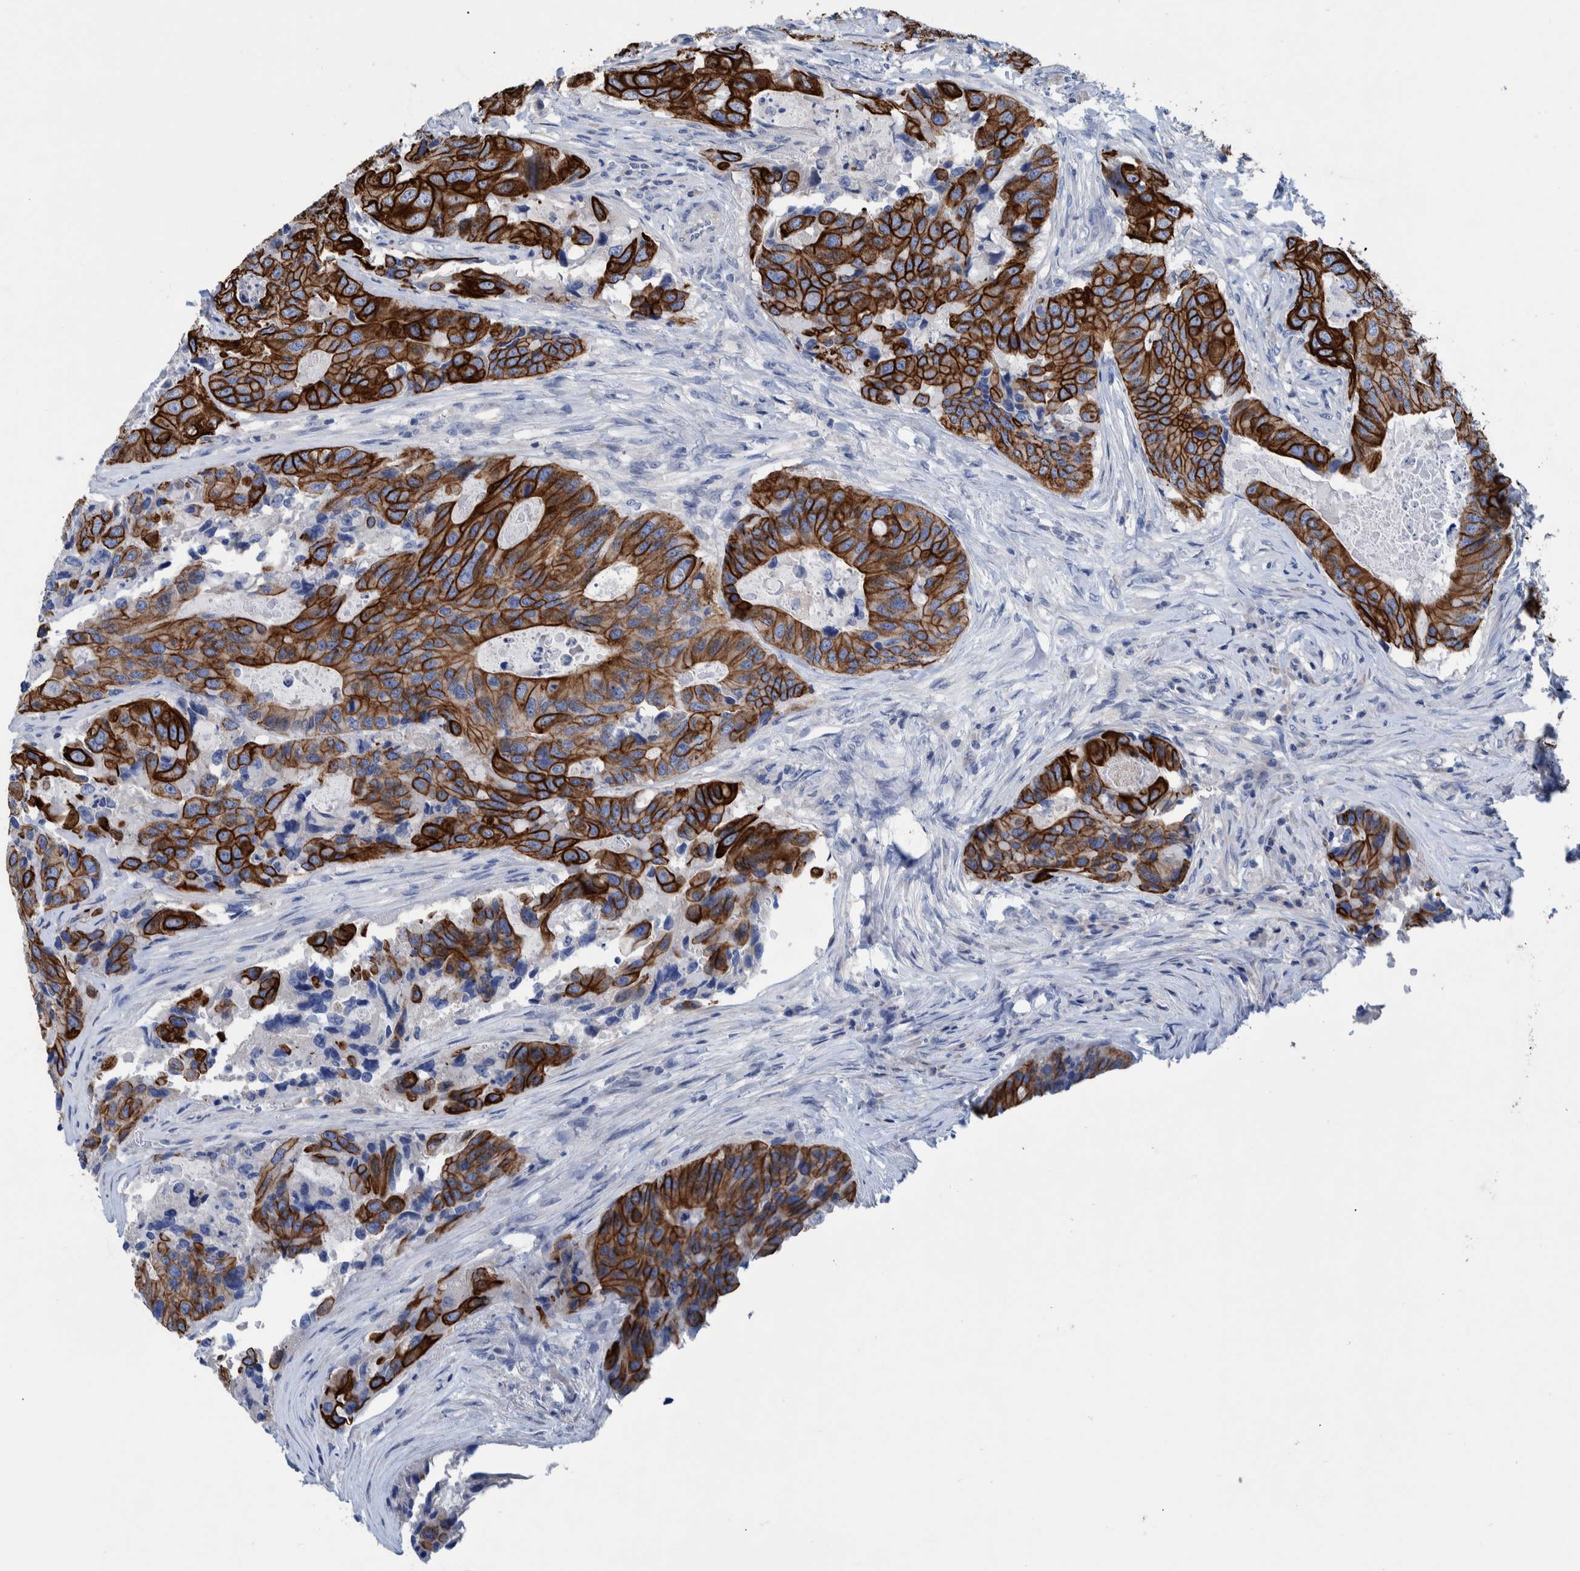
{"staining": {"intensity": "strong", "quantity": ">75%", "location": "cytoplasmic/membranous"}, "tissue": "colorectal cancer", "cell_type": "Tumor cells", "image_type": "cancer", "snomed": [{"axis": "morphology", "description": "Adenocarcinoma, NOS"}, {"axis": "topography", "description": "Colon"}], "caption": "An image showing strong cytoplasmic/membranous staining in approximately >75% of tumor cells in adenocarcinoma (colorectal), as visualized by brown immunohistochemical staining.", "gene": "MKS1", "patient": {"sex": "male", "age": 71}}